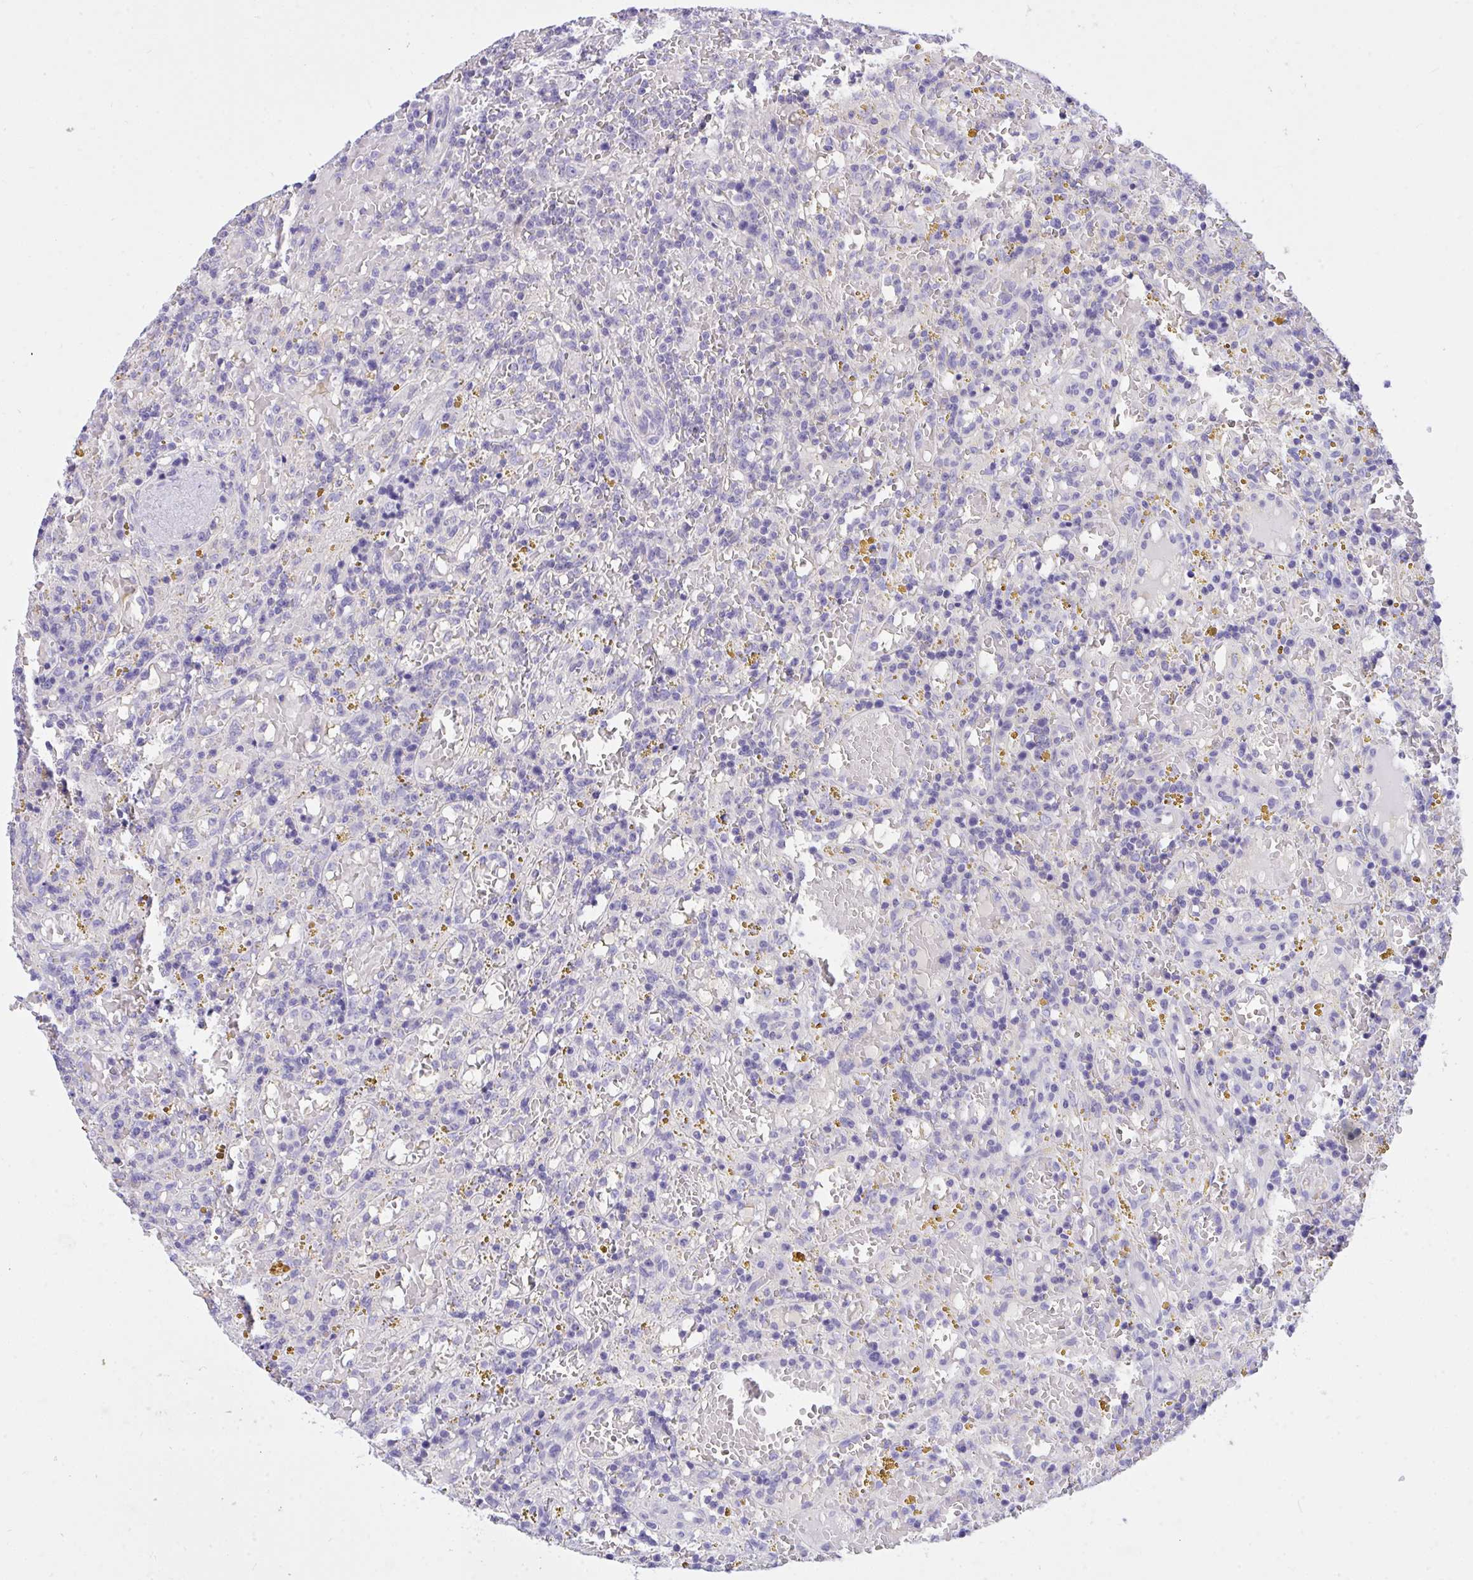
{"staining": {"intensity": "negative", "quantity": "none", "location": "none"}, "tissue": "lymphoma", "cell_type": "Tumor cells", "image_type": "cancer", "snomed": [{"axis": "morphology", "description": "Malignant lymphoma, non-Hodgkin's type, Low grade"}, {"axis": "topography", "description": "Spleen"}], "caption": "The IHC histopathology image has no significant positivity in tumor cells of low-grade malignant lymphoma, non-Hodgkin's type tissue. (Immunohistochemistry, brightfield microscopy, high magnification).", "gene": "TLN2", "patient": {"sex": "female", "age": 65}}